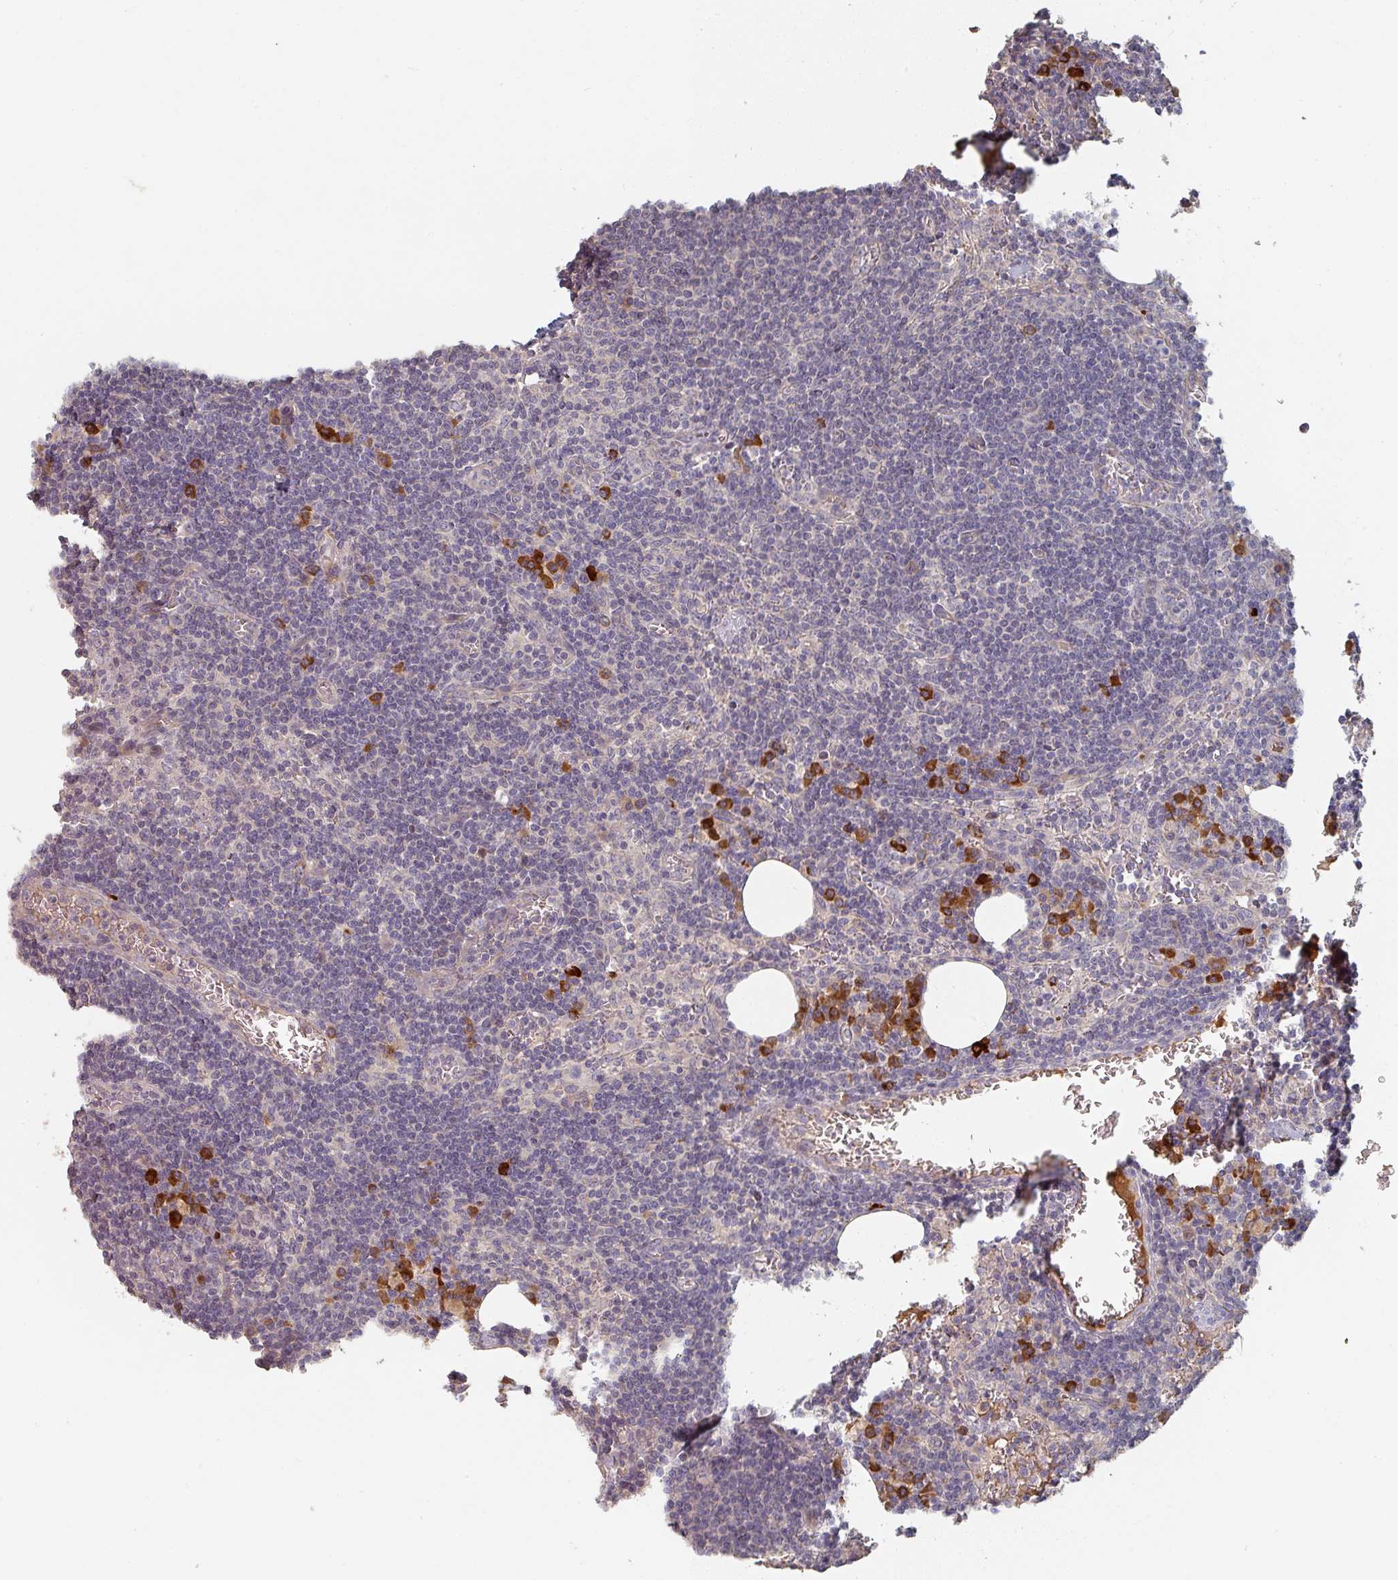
{"staining": {"intensity": "negative", "quantity": "none", "location": "none"}, "tissue": "lymph node", "cell_type": "Germinal center cells", "image_type": "normal", "snomed": [{"axis": "morphology", "description": "Normal tissue, NOS"}, {"axis": "topography", "description": "Lymph node"}], "caption": "A histopathology image of human lymph node is negative for staining in germinal center cells. (DAB immunohistochemistry (IHC) visualized using brightfield microscopy, high magnification).", "gene": "ENSG00000249773", "patient": {"sex": "female", "age": 27}}